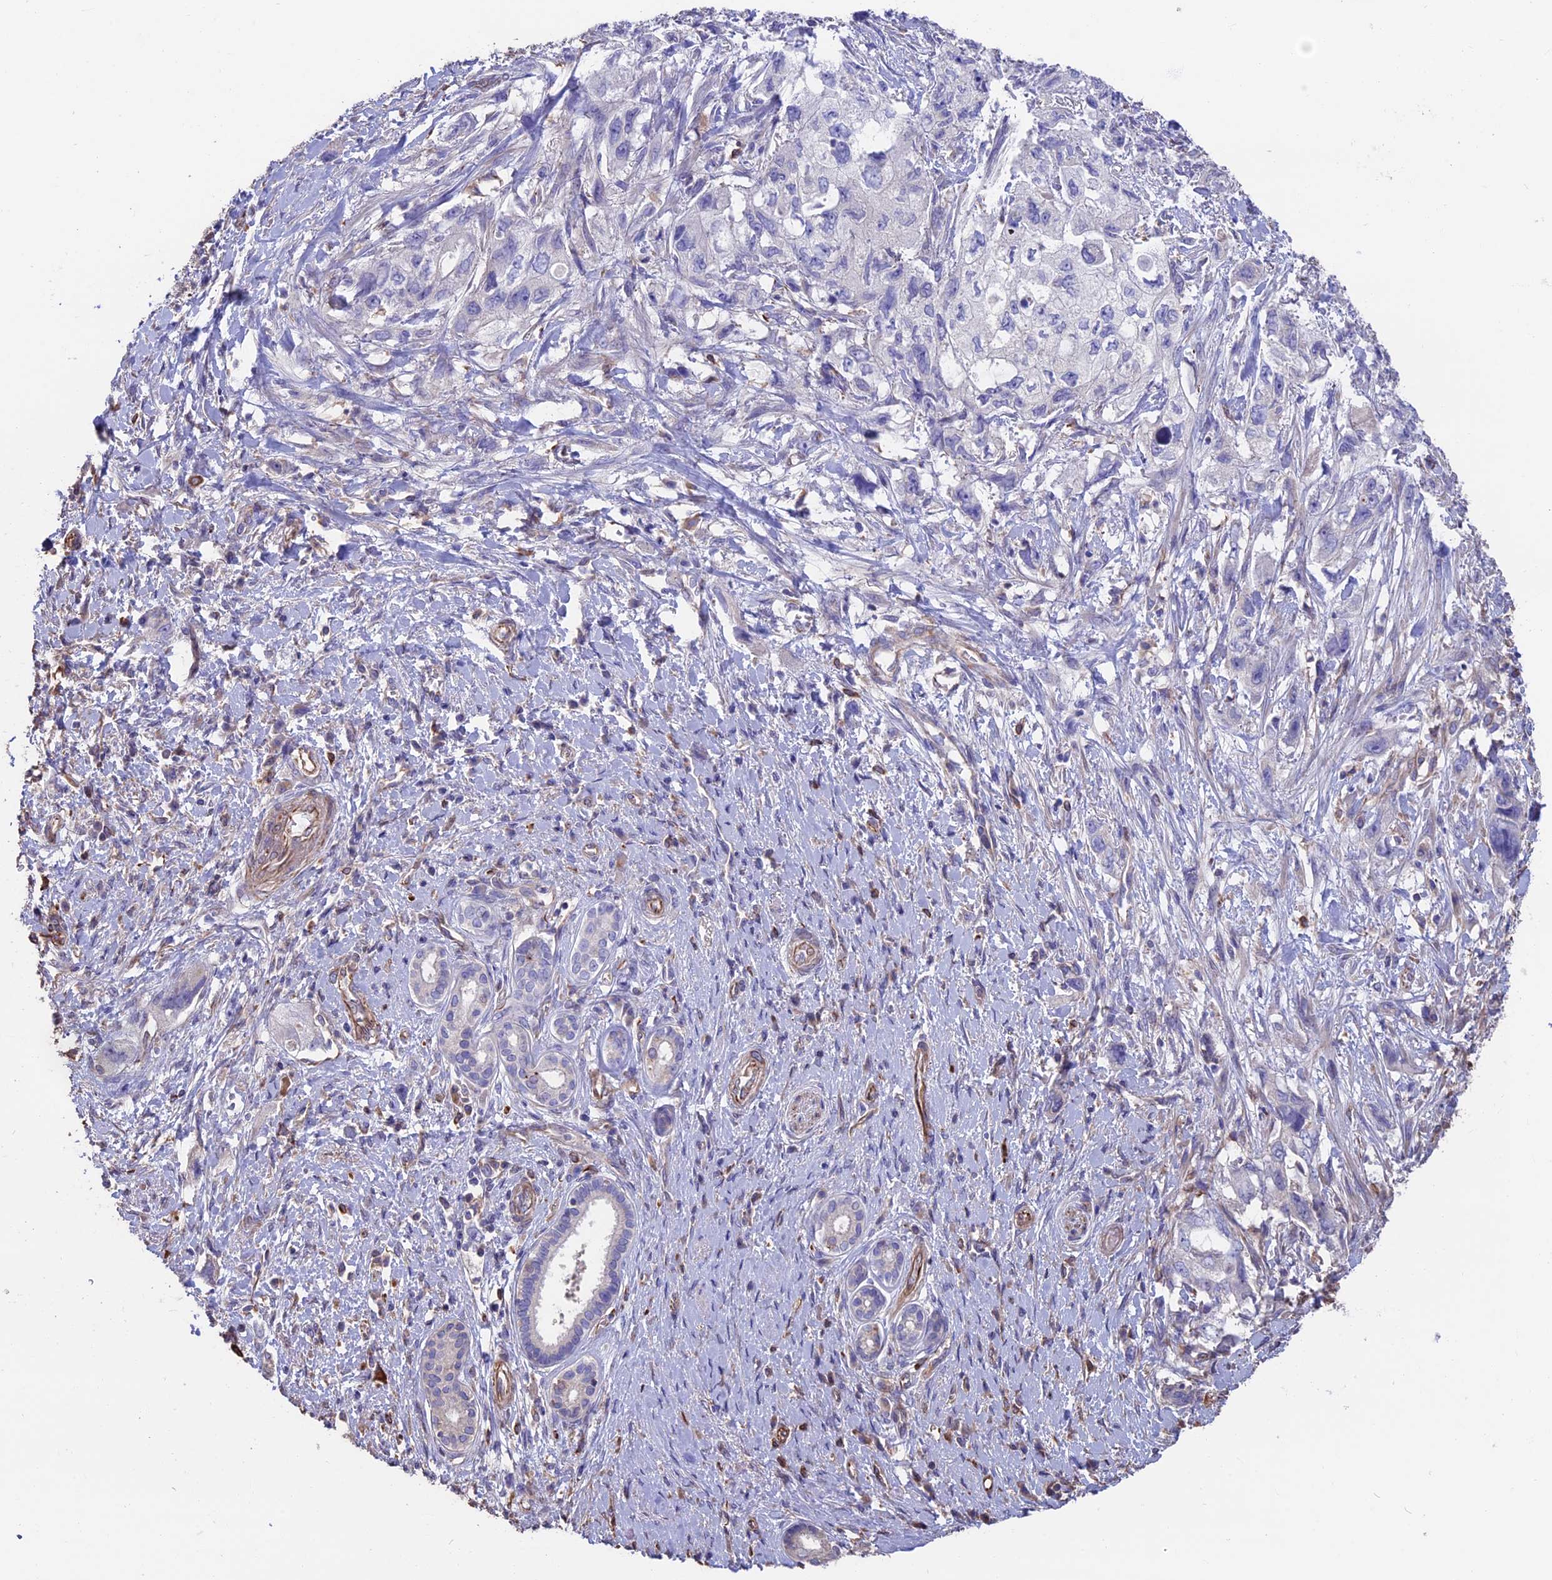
{"staining": {"intensity": "negative", "quantity": "none", "location": "none"}, "tissue": "pancreatic cancer", "cell_type": "Tumor cells", "image_type": "cancer", "snomed": [{"axis": "morphology", "description": "Adenocarcinoma, NOS"}, {"axis": "topography", "description": "Pancreas"}], "caption": "Immunohistochemistry (IHC) of adenocarcinoma (pancreatic) displays no positivity in tumor cells.", "gene": "SEH1L", "patient": {"sex": "female", "age": 73}}